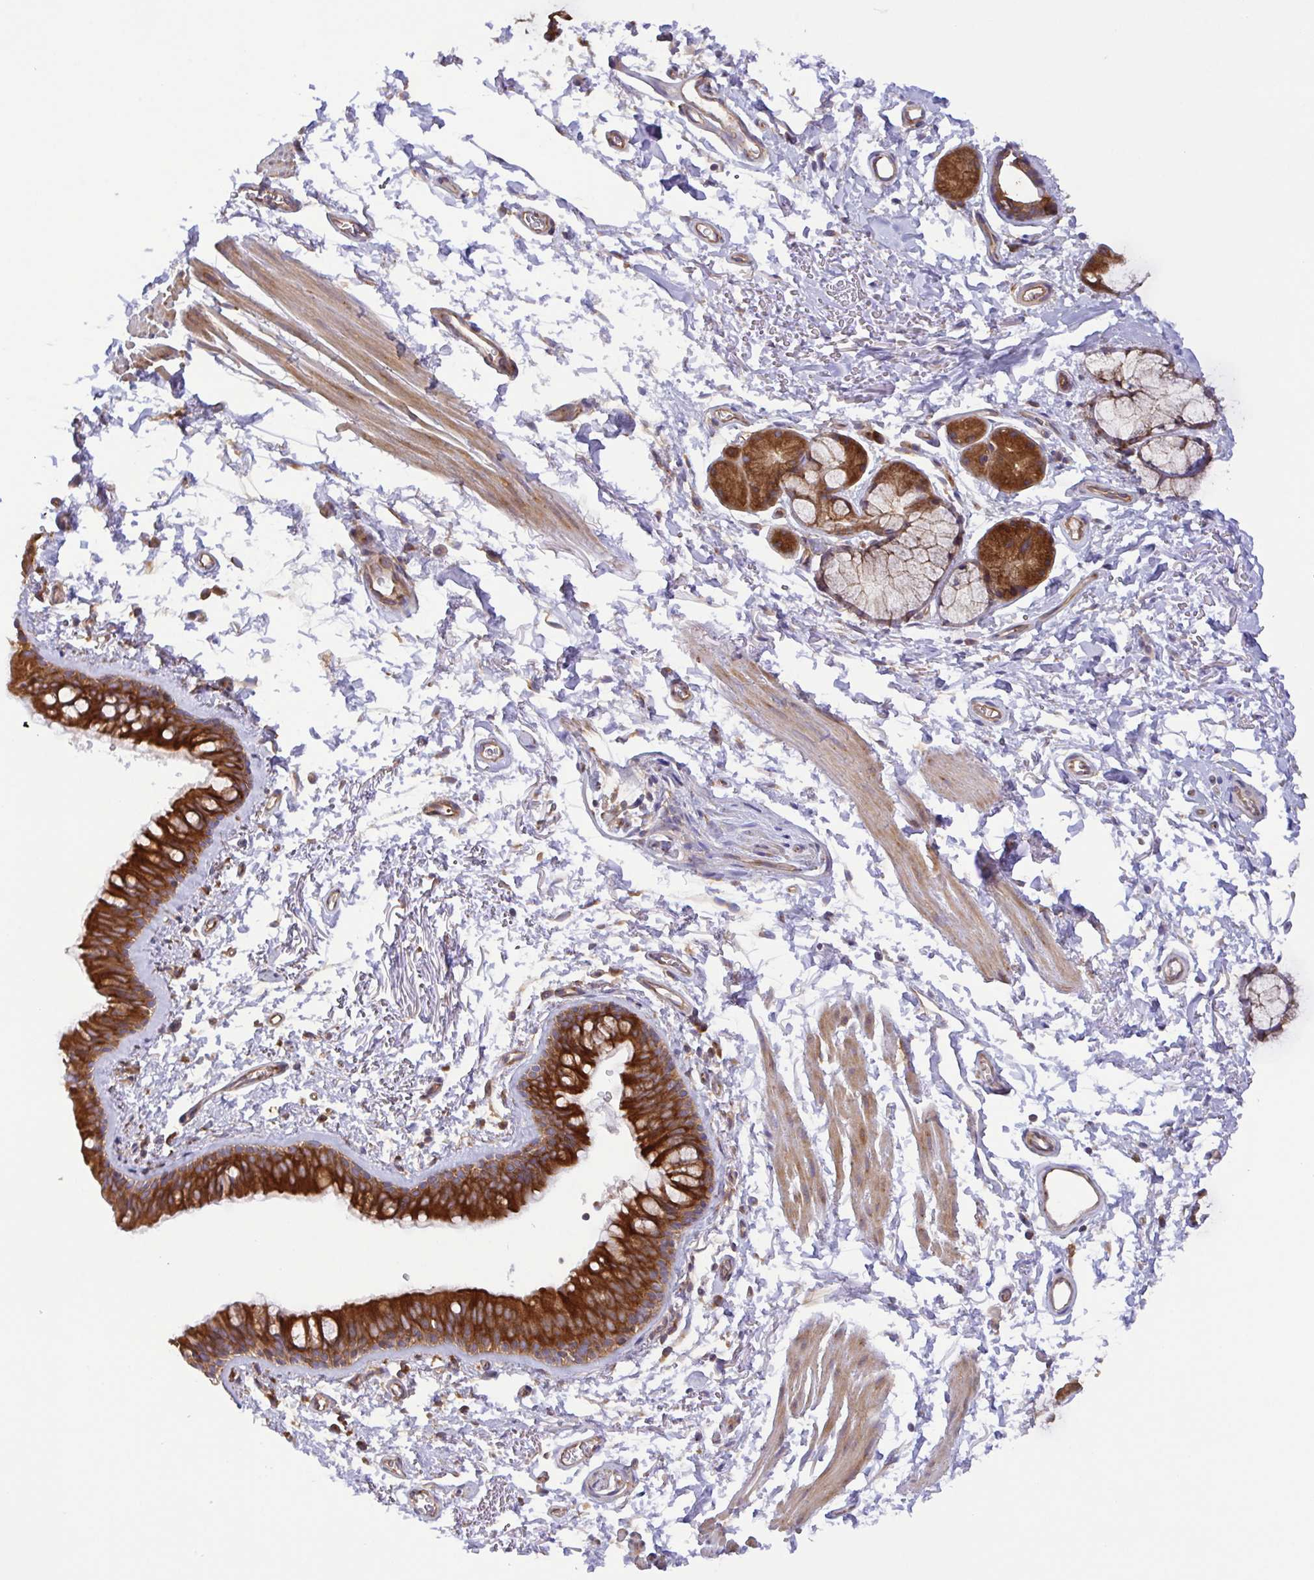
{"staining": {"intensity": "strong", "quantity": ">75%", "location": "cytoplasmic/membranous"}, "tissue": "bronchus", "cell_type": "Respiratory epithelial cells", "image_type": "normal", "snomed": [{"axis": "morphology", "description": "Normal tissue, NOS"}, {"axis": "topography", "description": "Cartilage tissue"}, {"axis": "topography", "description": "Bronchus"}], "caption": "Respiratory epithelial cells show high levels of strong cytoplasmic/membranous positivity in about >75% of cells in normal bronchus. Immunohistochemistry stains the protein in brown and the nuclei are stained blue.", "gene": "KIF5B", "patient": {"sex": "female", "age": 79}}